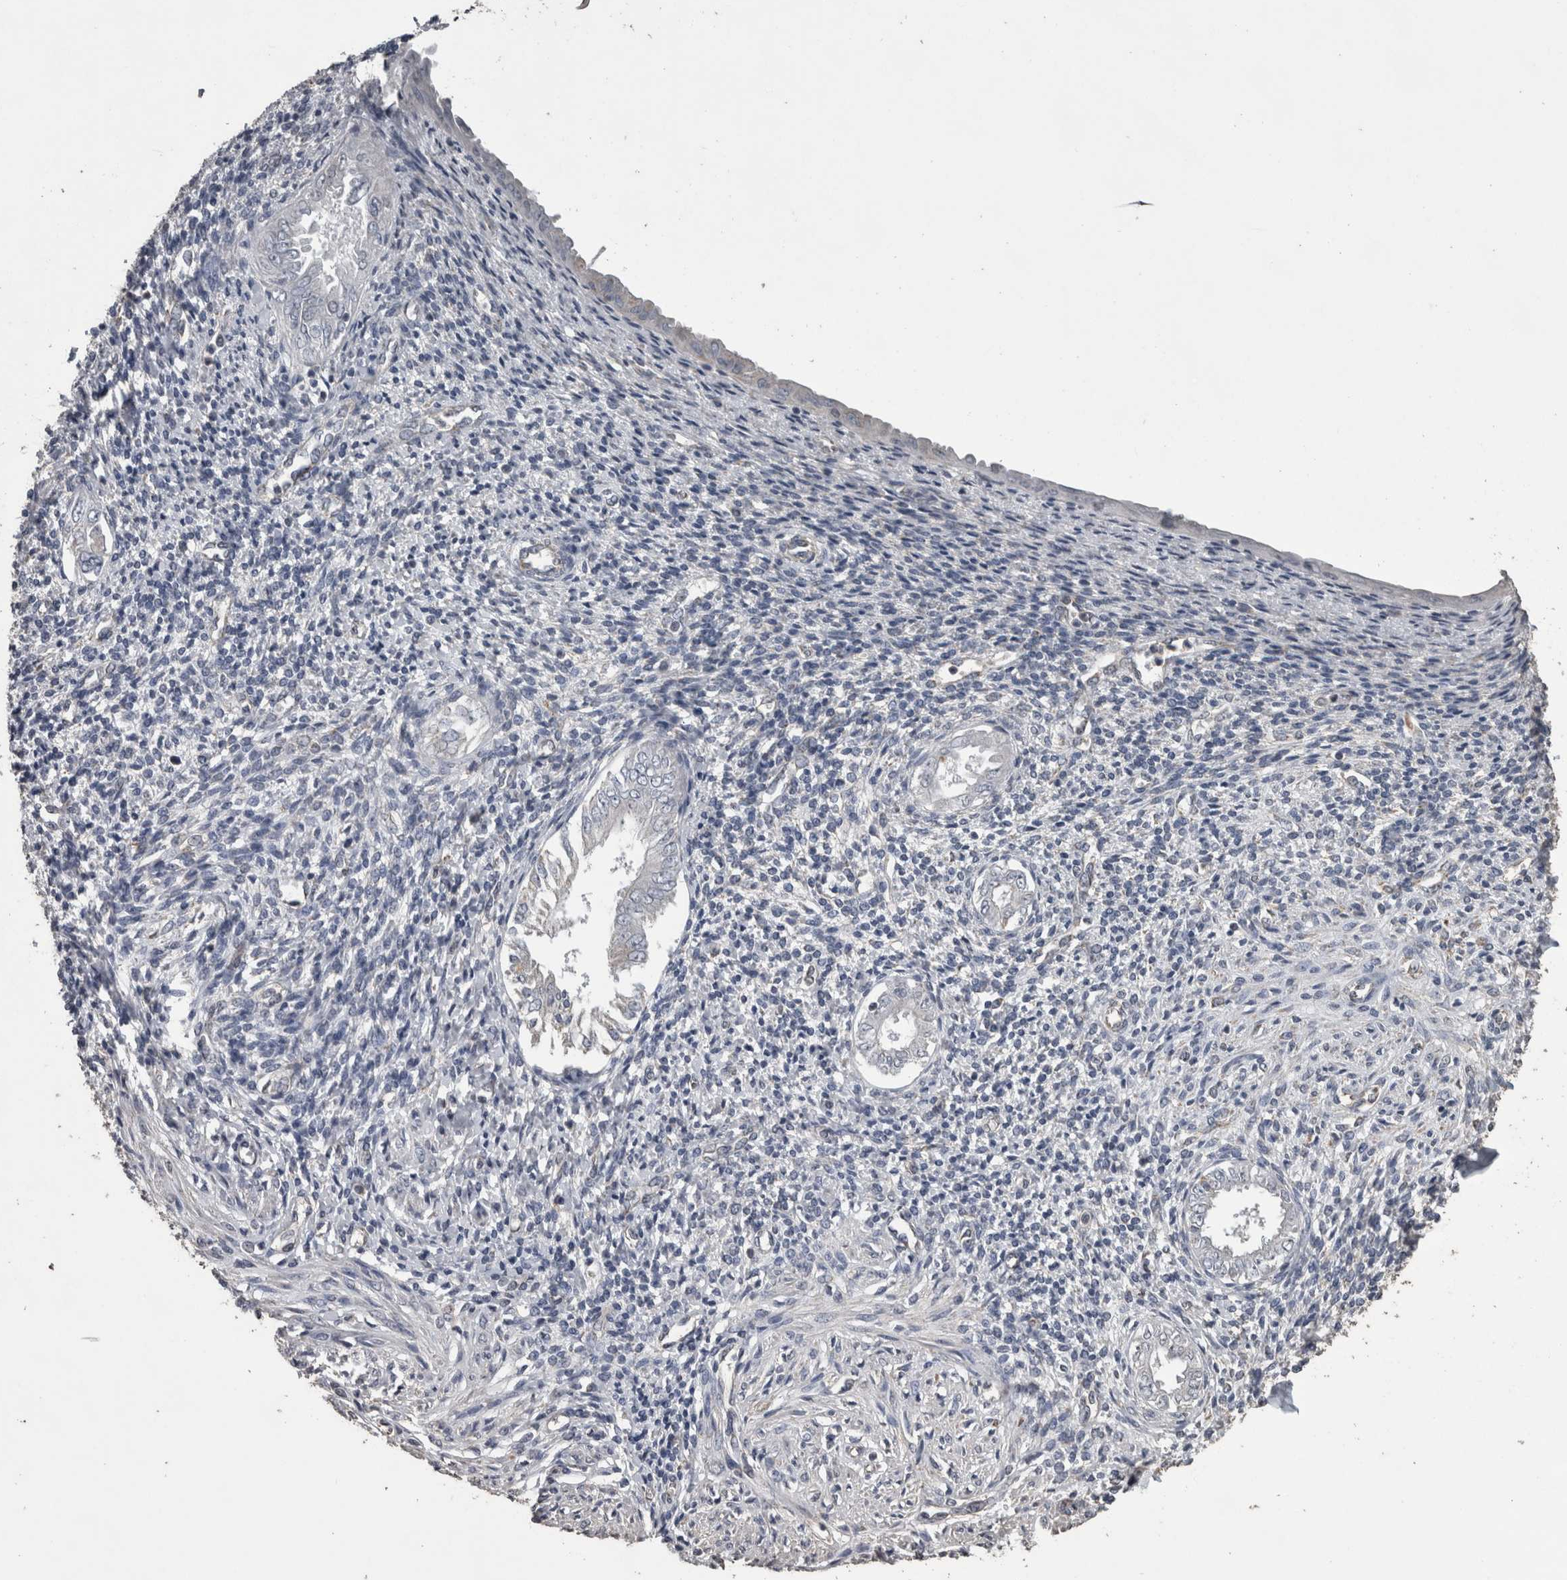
{"staining": {"intensity": "negative", "quantity": "none", "location": "none"}, "tissue": "endometrium", "cell_type": "Cells in endometrial stroma", "image_type": "normal", "snomed": [{"axis": "morphology", "description": "Normal tissue, NOS"}, {"axis": "topography", "description": "Endometrium"}], "caption": "IHC photomicrograph of normal endometrium: human endometrium stained with DAB displays no significant protein staining in cells in endometrial stroma.", "gene": "ACADM", "patient": {"sex": "female", "age": 66}}